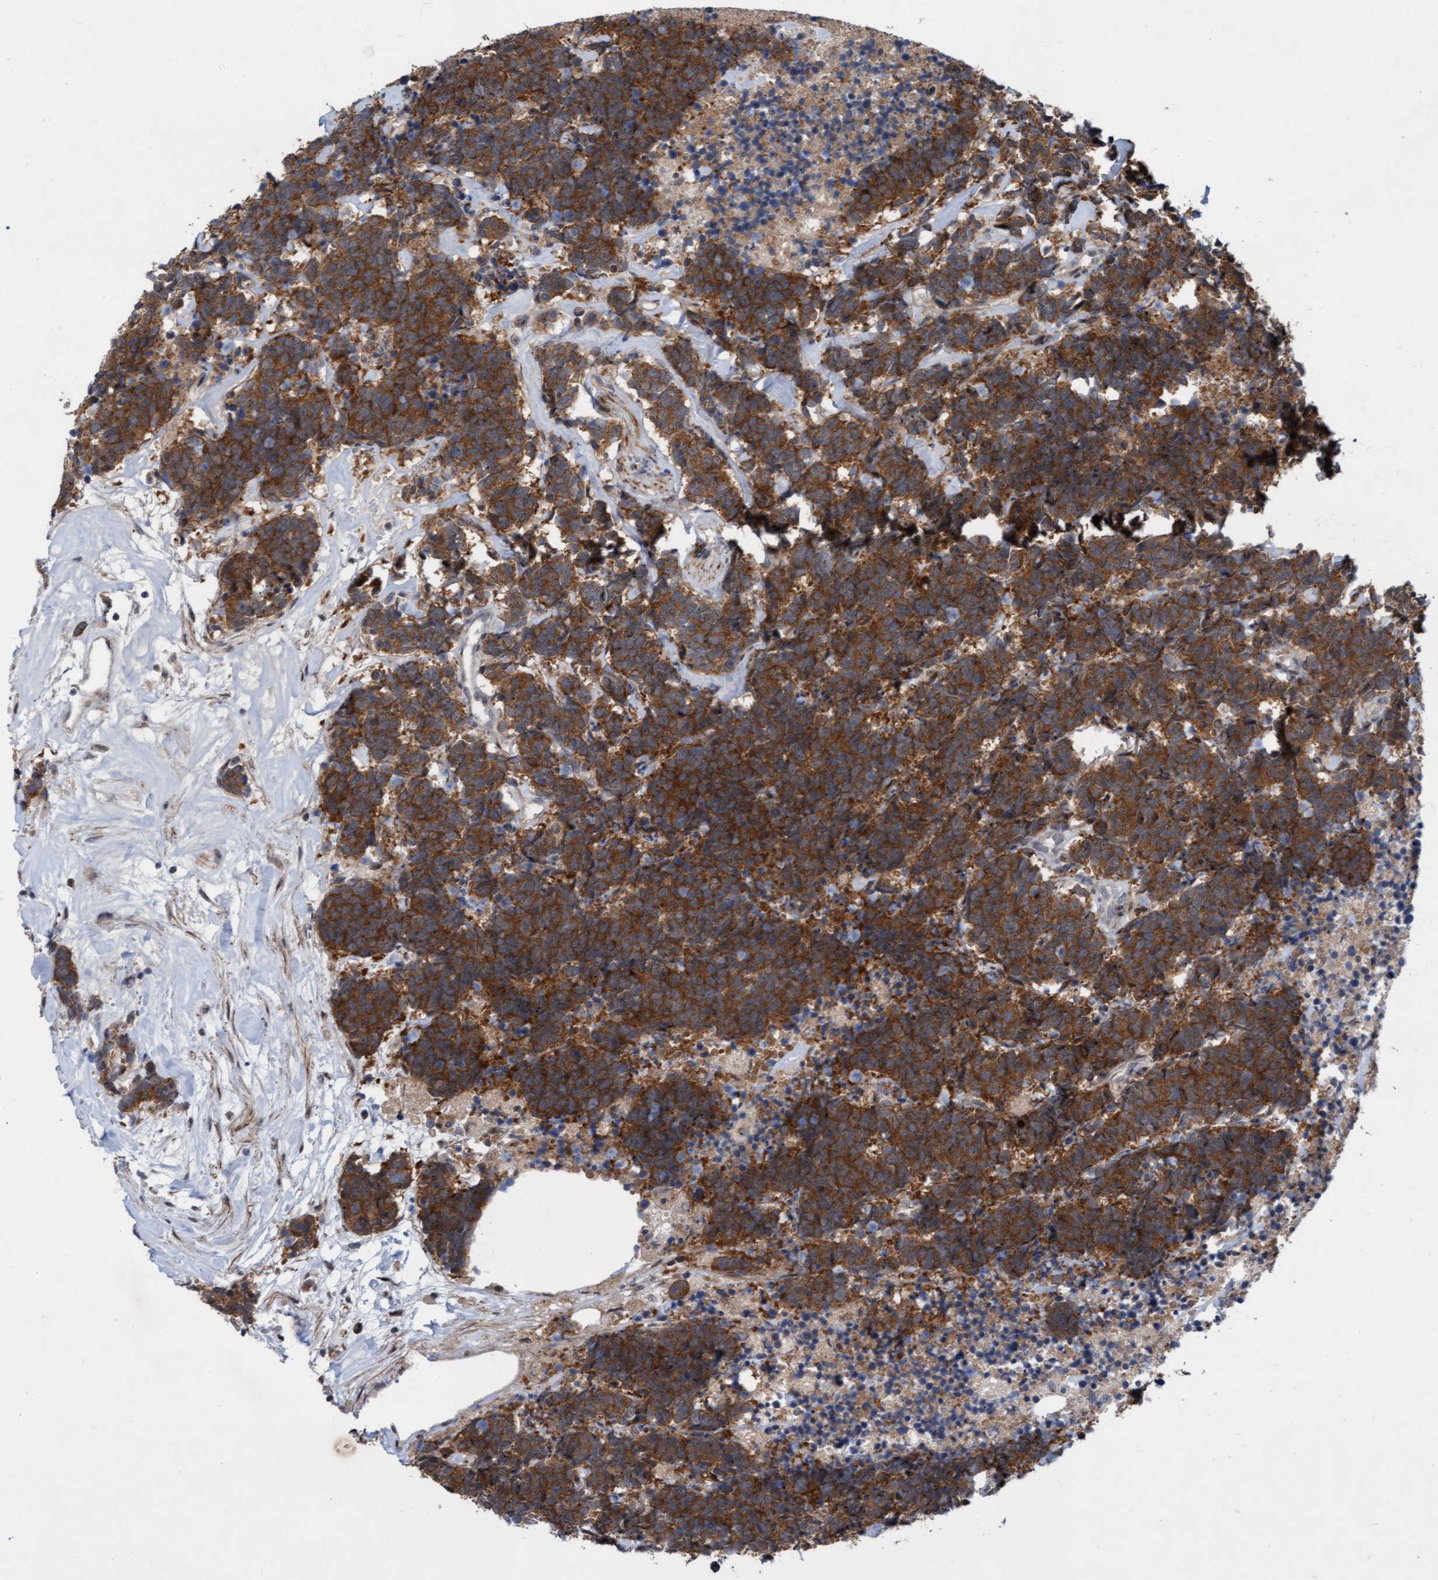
{"staining": {"intensity": "strong", "quantity": ">75%", "location": "cytoplasmic/membranous"}, "tissue": "carcinoid", "cell_type": "Tumor cells", "image_type": "cancer", "snomed": [{"axis": "morphology", "description": "Carcinoma, NOS"}, {"axis": "morphology", "description": "Carcinoid, malignant, NOS"}, {"axis": "topography", "description": "Urinary bladder"}], "caption": "IHC (DAB (3,3'-diaminobenzidine)) staining of human malignant carcinoid reveals strong cytoplasmic/membranous protein positivity in approximately >75% of tumor cells.", "gene": "RAP1GAP2", "patient": {"sex": "male", "age": 57}}